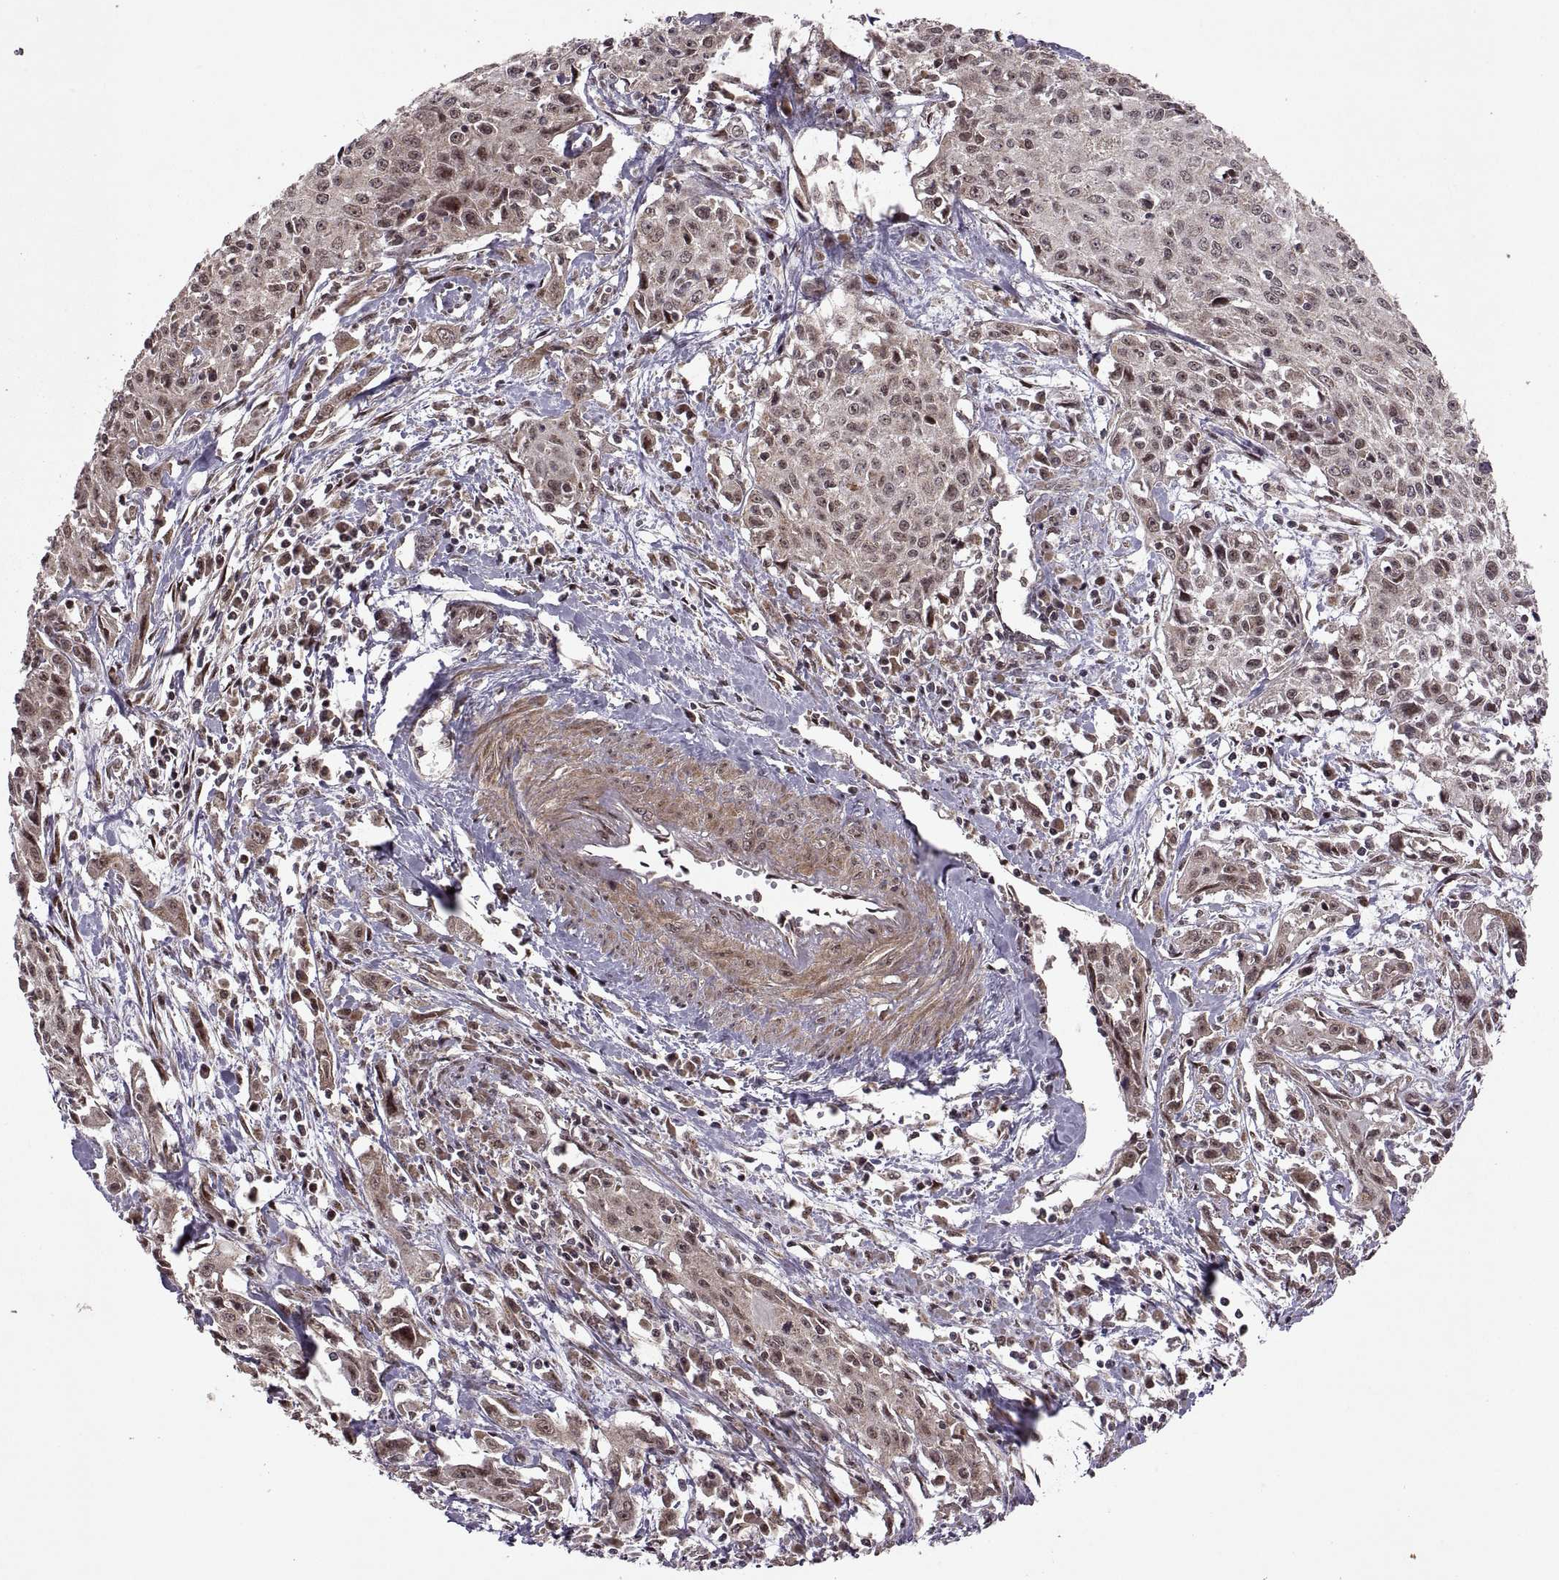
{"staining": {"intensity": "weak", "quantity": "<25%", "location": "nuclear"}, "tissue": "cervical cancer", "cell_type": "Tumor cells", "image_type": "cancer", "snomed": [{"axis": "morphology", "description": "Squamous cell carcinoma, NOS"}, {"axis": "topography", "description": "Cervix"}], "caption": "Immunohistochemistry (IHC) of human cervical cancer displays no positivity in tumor cells.", "gene": "PTOV1", "patient": {"sex": "female", "age": 38}}